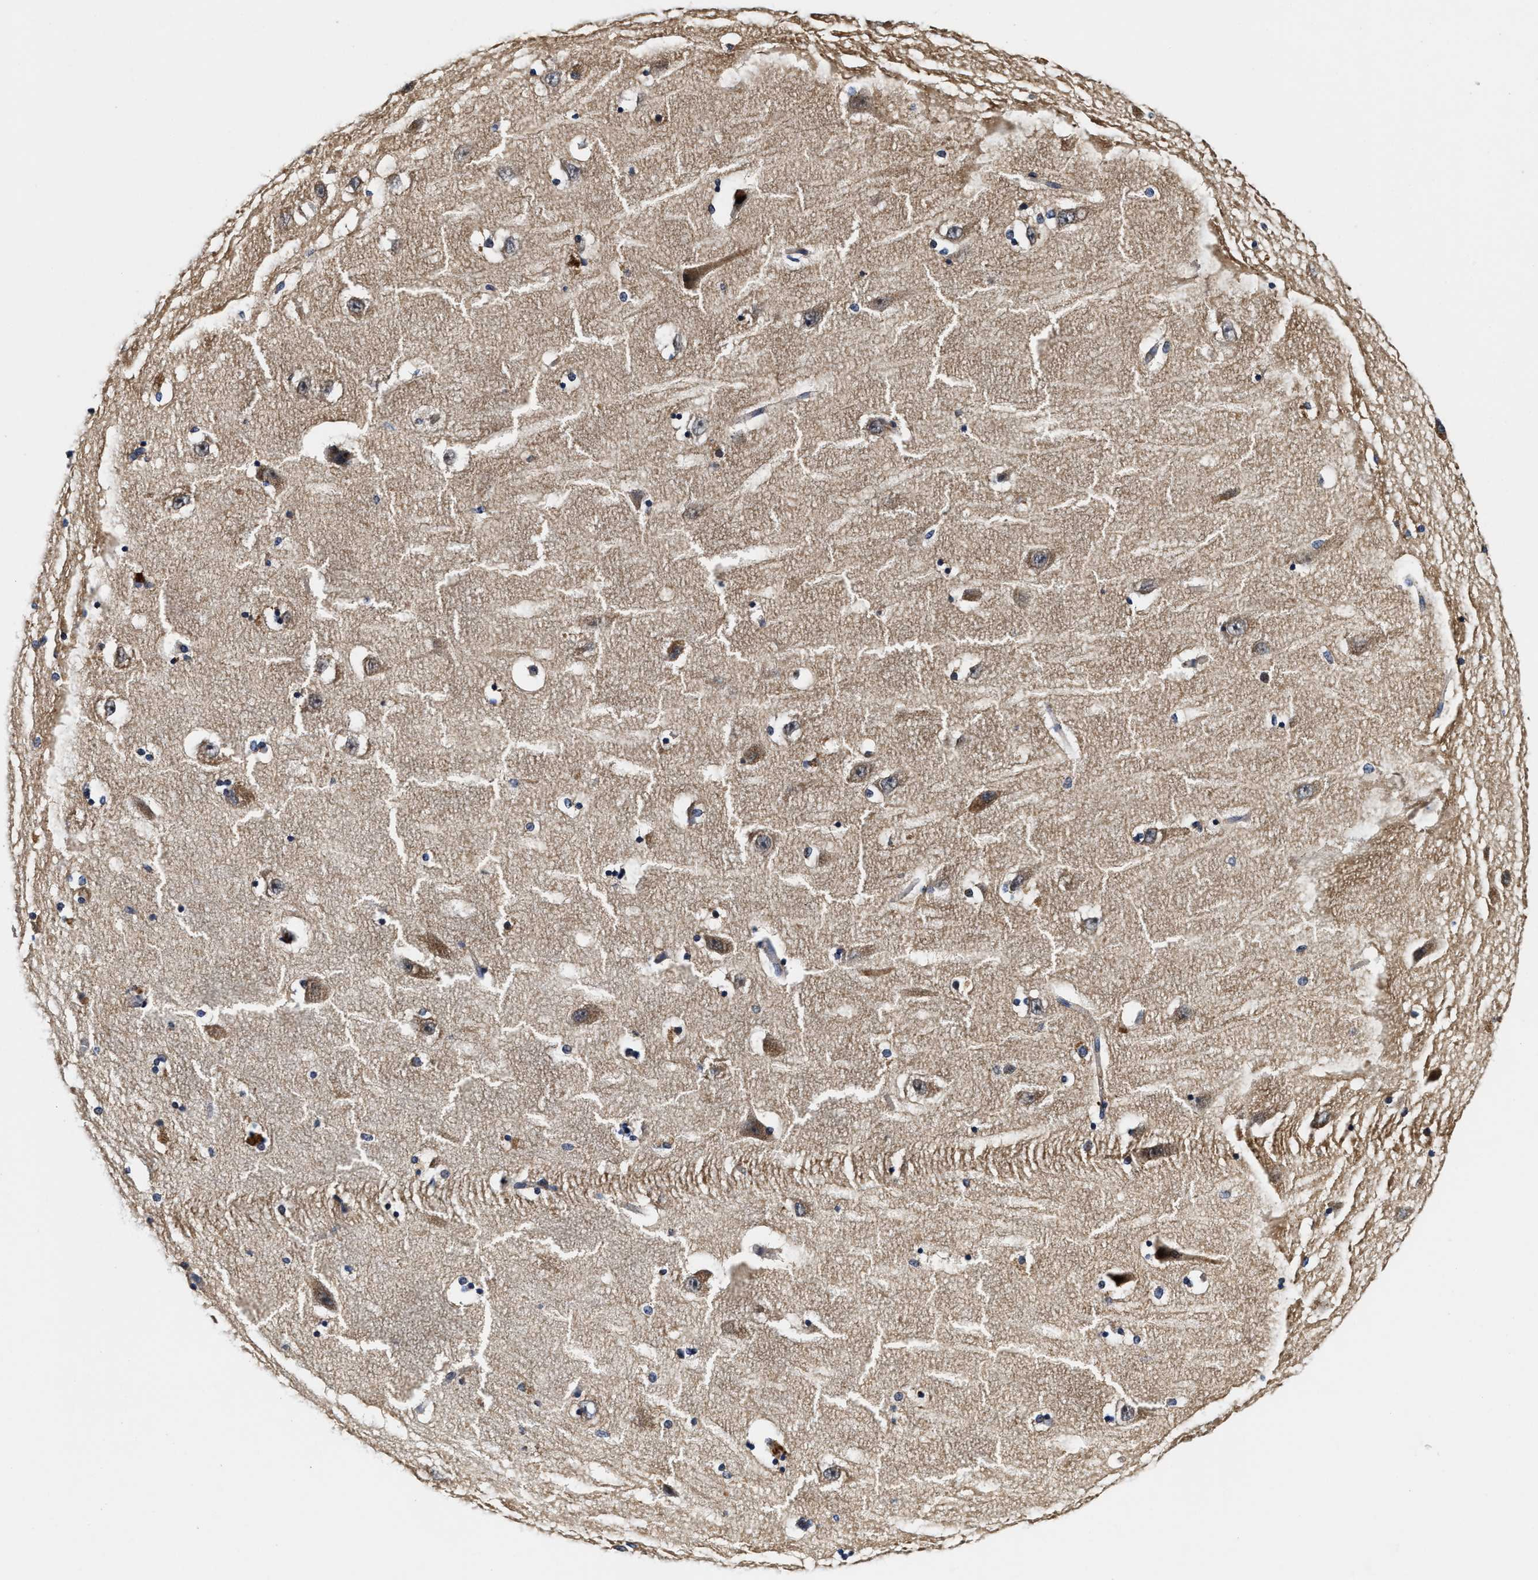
{"staining": {"intensity": "weak", "quantity": "25%-75%", "location": "cytoplasmic/membranous"}, "tissue": "hippocampus", "cell_type": "Glial cells", "image_type": "normal", "snomed": [{"axis": "morphology", "description": "Normal tissue, NOS"}, {"axis": "topography", "description": "Hippocampus"}], "caption": "High-magnification brightfield microscopy of benign hippocampus stained with DAB (3,3'-diaminobenzidine) (brown) and counterstained with hematoxylin (blue). glial cells exhibit weak cytoplasmic/membranous positivity is identified in about25%-75% of cells.", "gene": "SCYL2", "patient": {"sex": "female", "age": 54}}